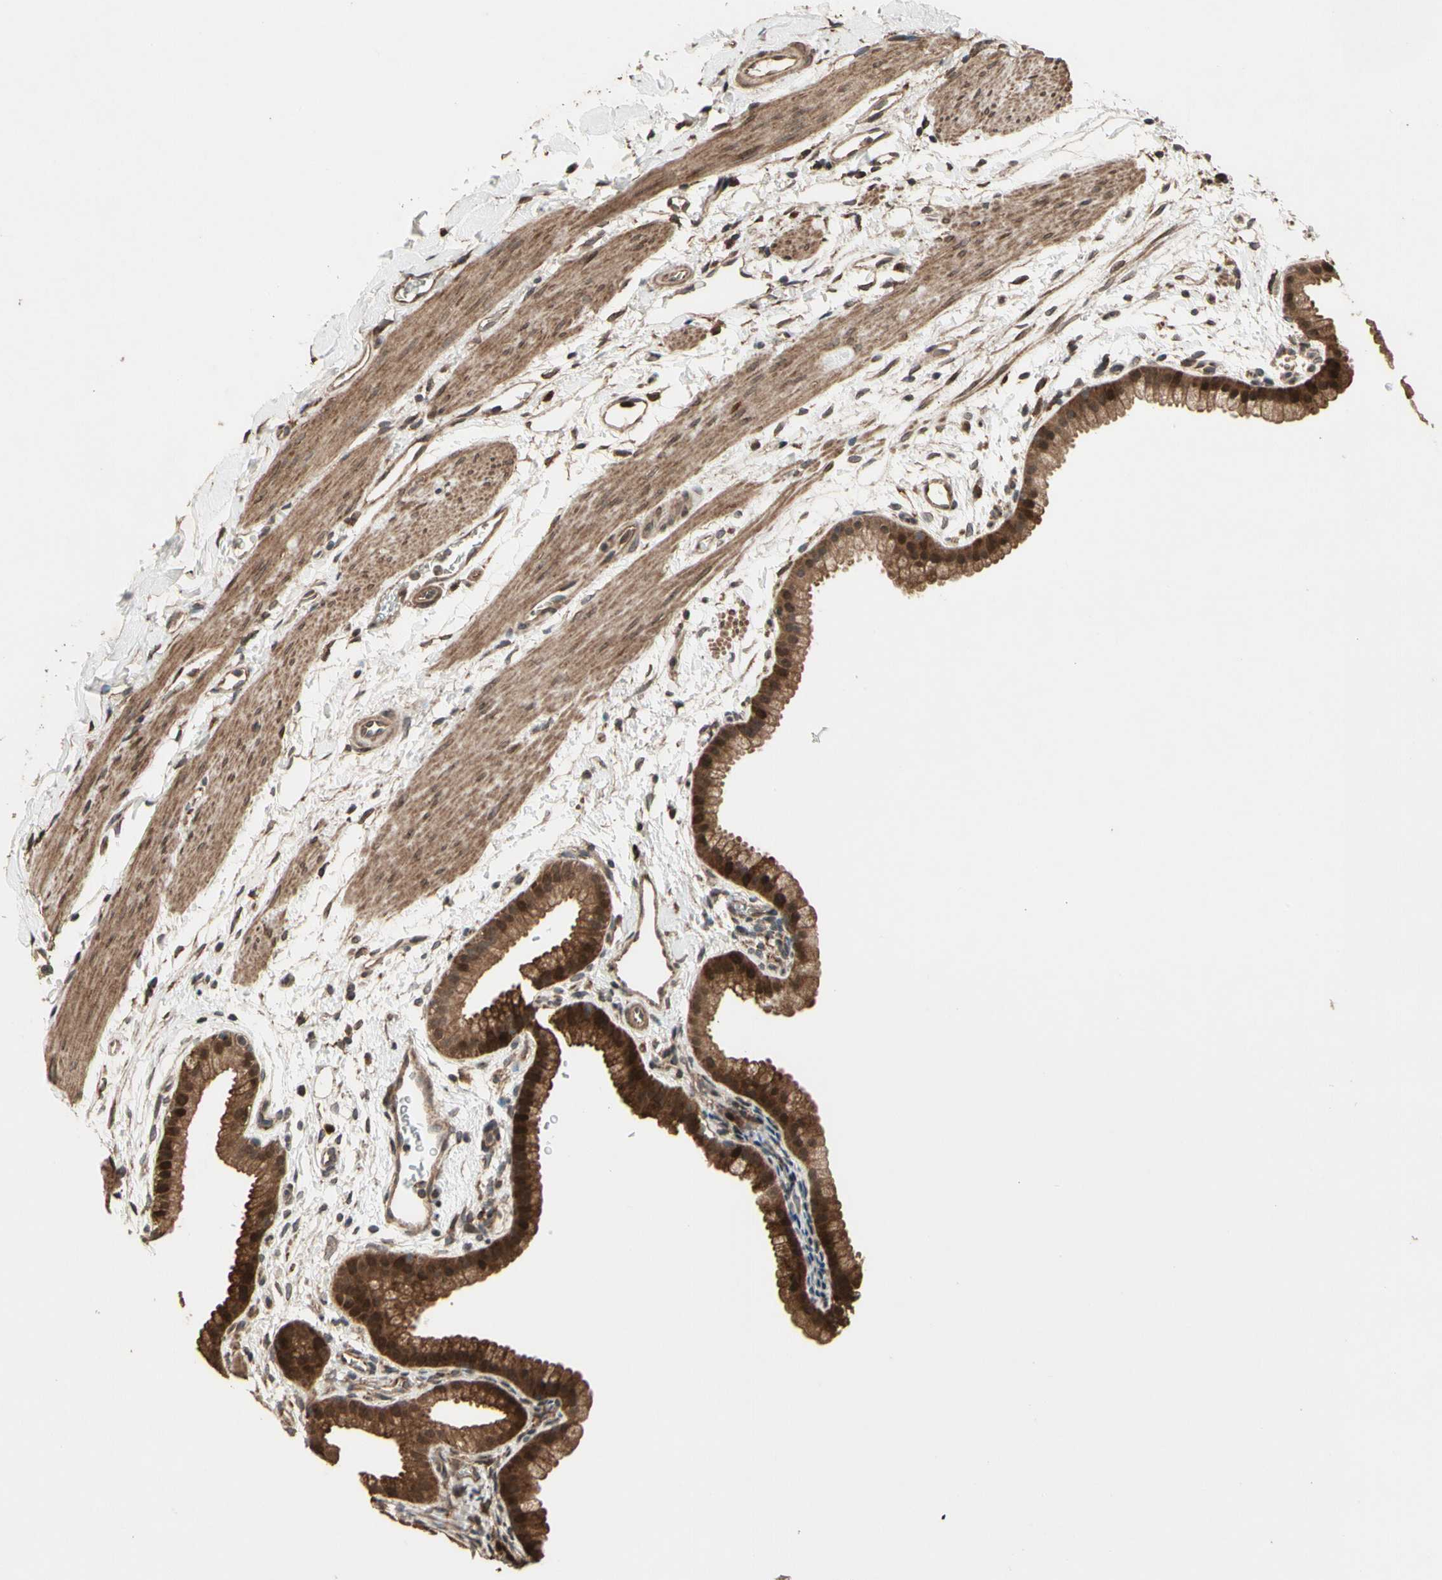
{"staining": {"intensity": "strong", "quantity": ">75%", "location": "cytoplasmic/membranous,nuclear"}, "tissue": "gallbladder", "cell_type": "Glandular cells", "image_type": "normal", "snomed": [{"axis": "morphology", "description": "Normal tissue, NOS"}, {"axis": "topography", "description": "Gallbladder"}], "caption": "About >75% of glandular cells in unremarkable gallbladder display strong cytoplasmic/membranous,nuclear protein staining as visualized by brown immunohistochemical staining.", "gene": "CSF1R", "patient": {"sex": "female", "age": 64}}